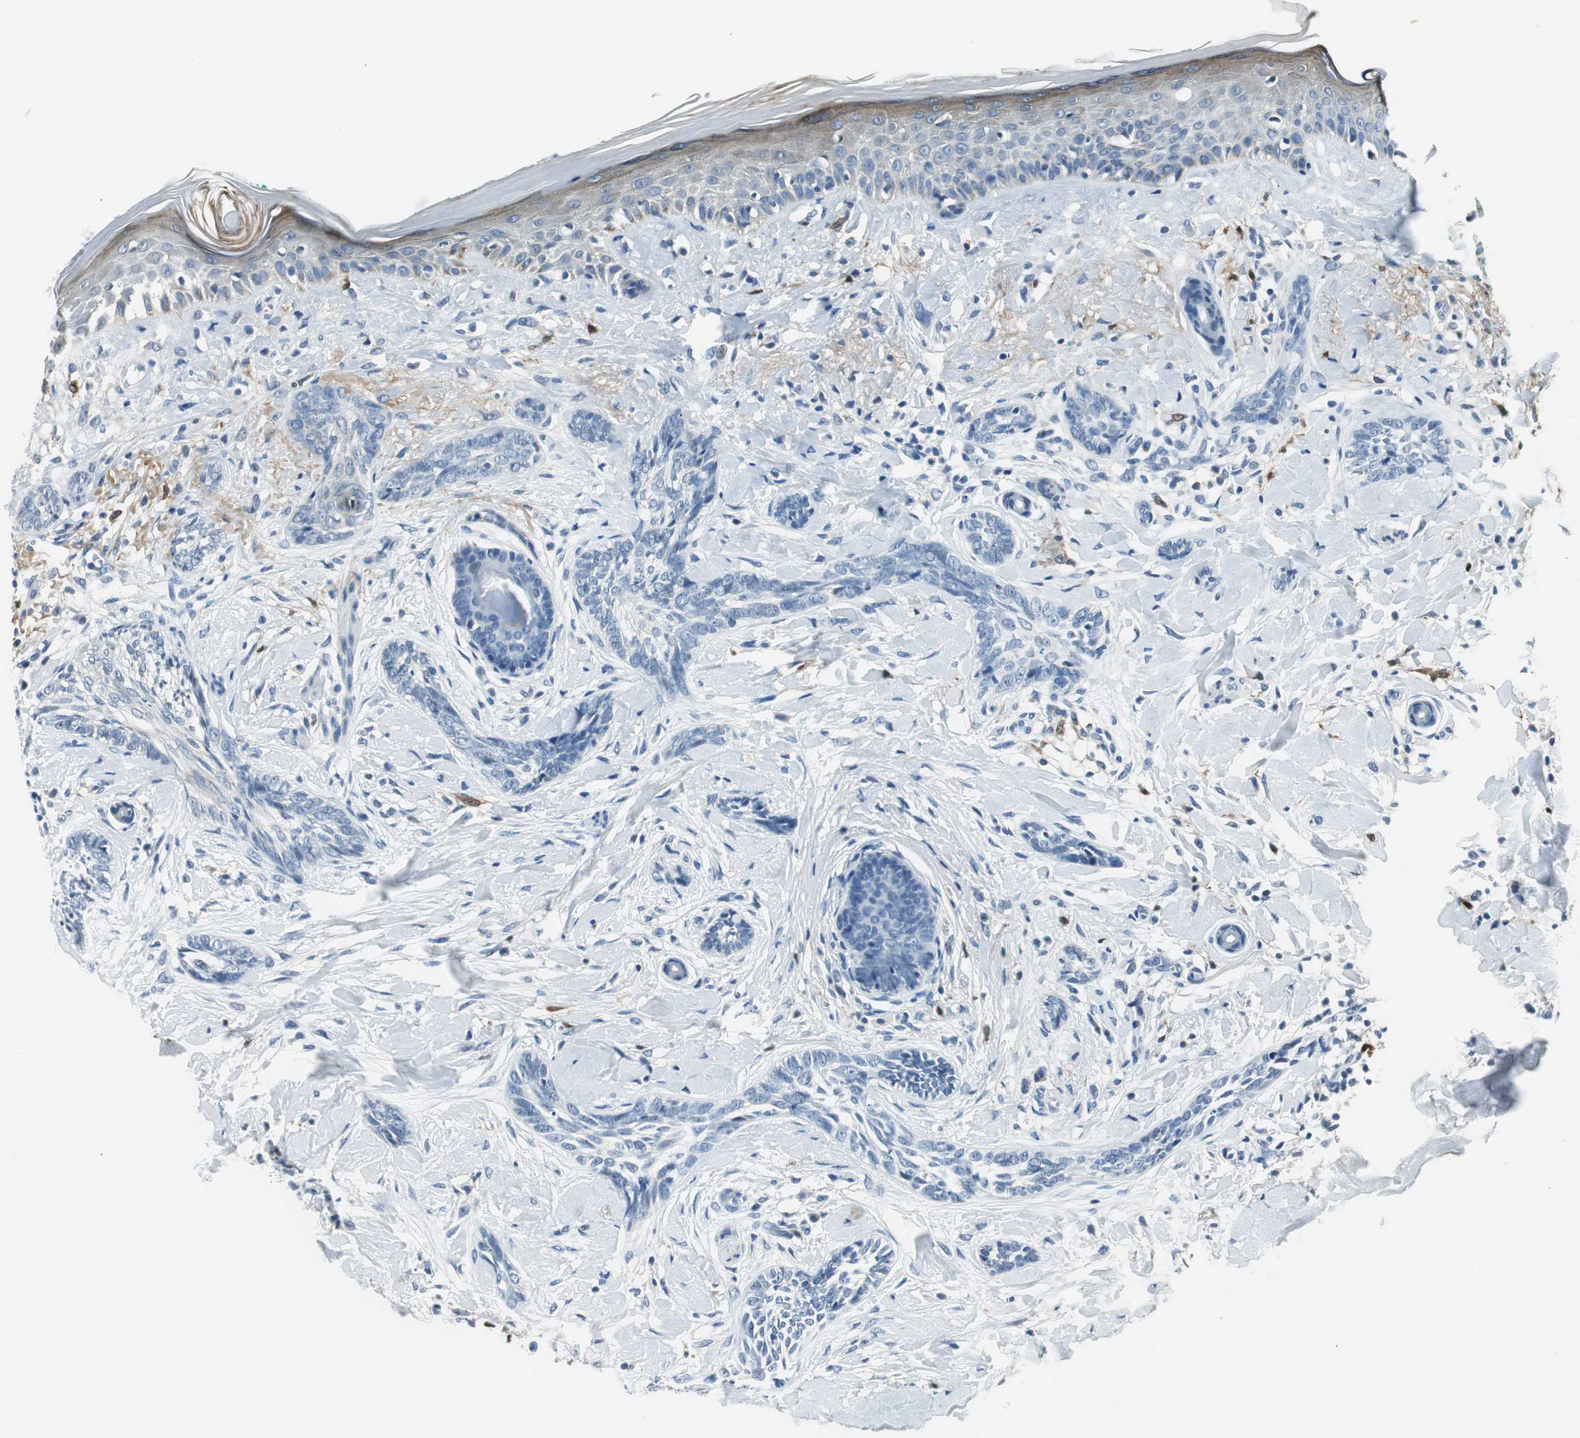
{"staining": {"intensity": "weak", "quantity": "<25%", "location": "cytoplasmic/membranous"}, "tissue": "skin cancer", "cell_type": "Tumor cells", "image_type": "cancer", "snomed": [{"axis": "morphology", "description": "Basal cell carcinoma"}, {"axis": "topography", "description": "Skin"}], "caption": "Photomicrograph shows no significant protein expression in tumor cells of skin basal cell carcinoma.", "gene": "ME1", "patient": {"sex": "female", "age": 58}}